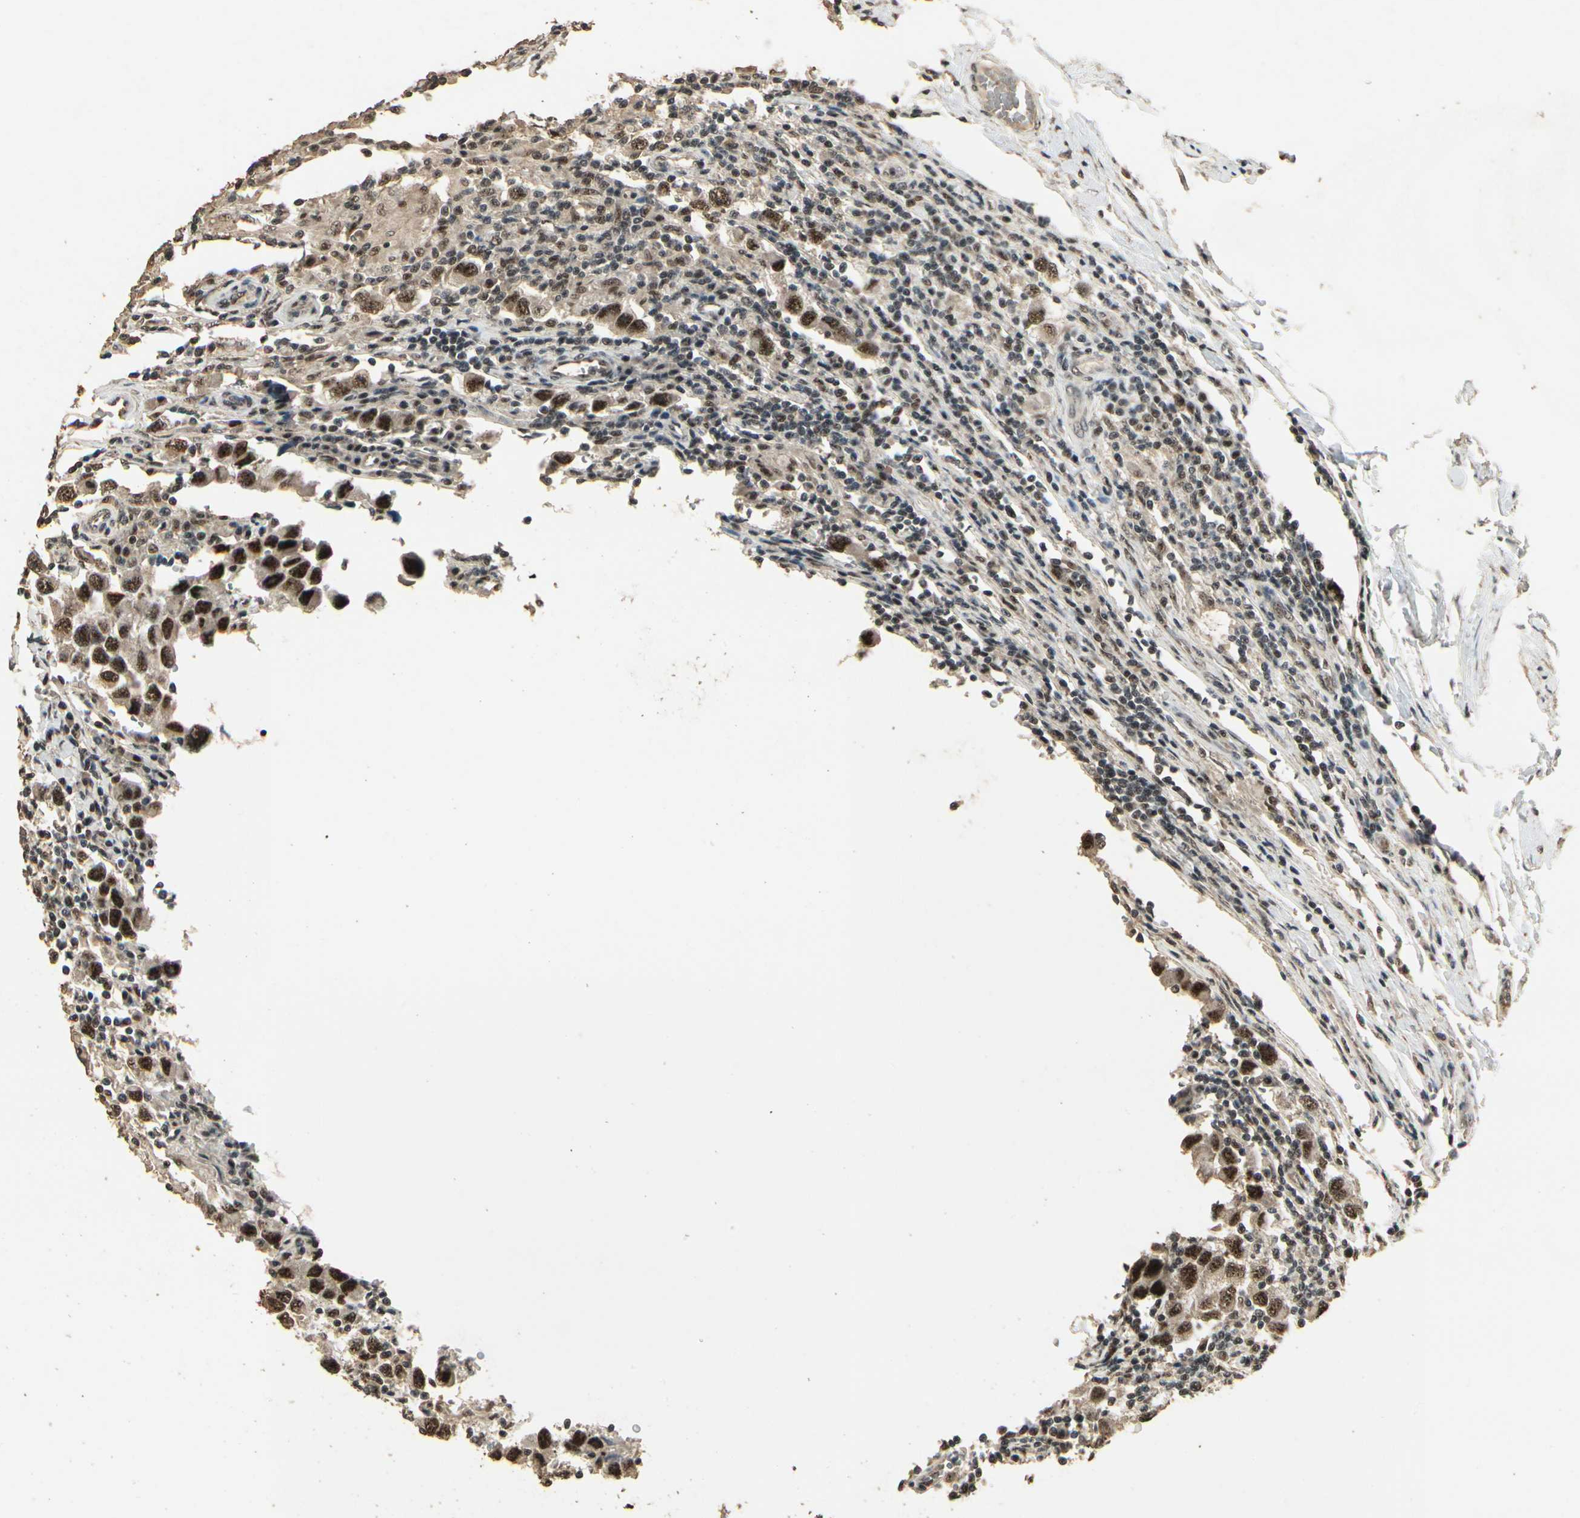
{"staining": {"intensity": "strong", "quantity": ">75%", "location": "cytoplasmic/membranous,nuclear"}, "tissue": "testis cancer", "cell_type": "Tumor cells", "image_type": "cancer", "snomed": [{"axis": "morphology", "description": "Carcinoma, Embryonal, NOS"}, {"axis": "topography", "description": "Testis"}], "caption": "IHC (DAB (3,3'-diaminobenzidine)) staining of human testis cancer shows strong cytoplasmic/membranous and nuclear protein positivity in about >75% of tumor cells.", "gene": "RBM25", "patient": {"sex": "male", "age": 21}}